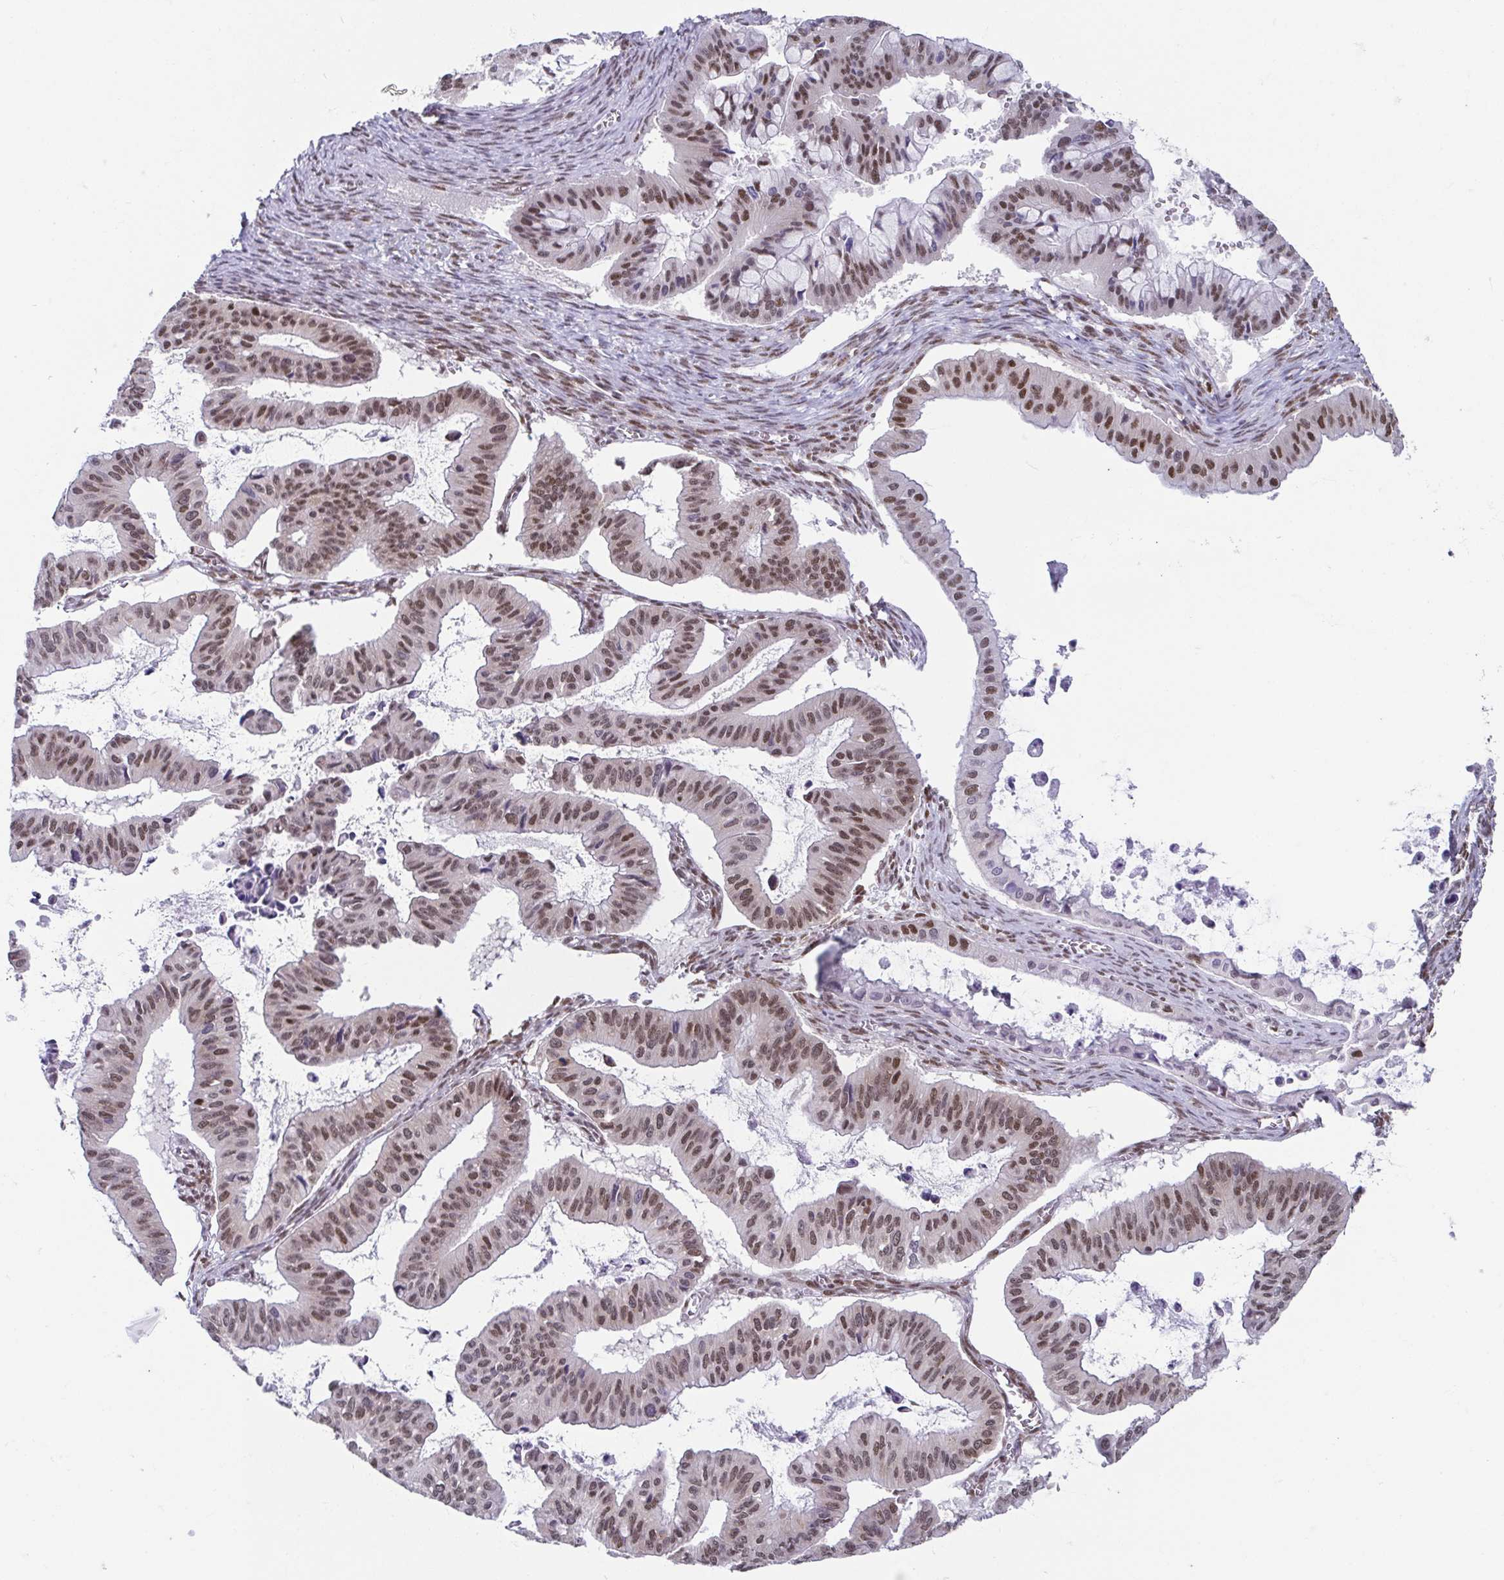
{"staining": {"intensity": "moderate", "quantity": ">75%", "location": "nuclear"}, "tissue": "ovarian cancer", "cell_type": "Tumor cells", "image_type": "cancer", "snomed": [{"axis": "morphology", "description": "Cystadenocarcinoma, mucinous, NOS"}, {"axis": "topography", "description": "Ovary"}], "caption": "Moderate nuclear protein expression is identified in about >75% of tumor cells in ovarian mucinous cystadenocarcinoma.", "gene": "EWSR1", "patient": {"sex": "female", "age": 72}}